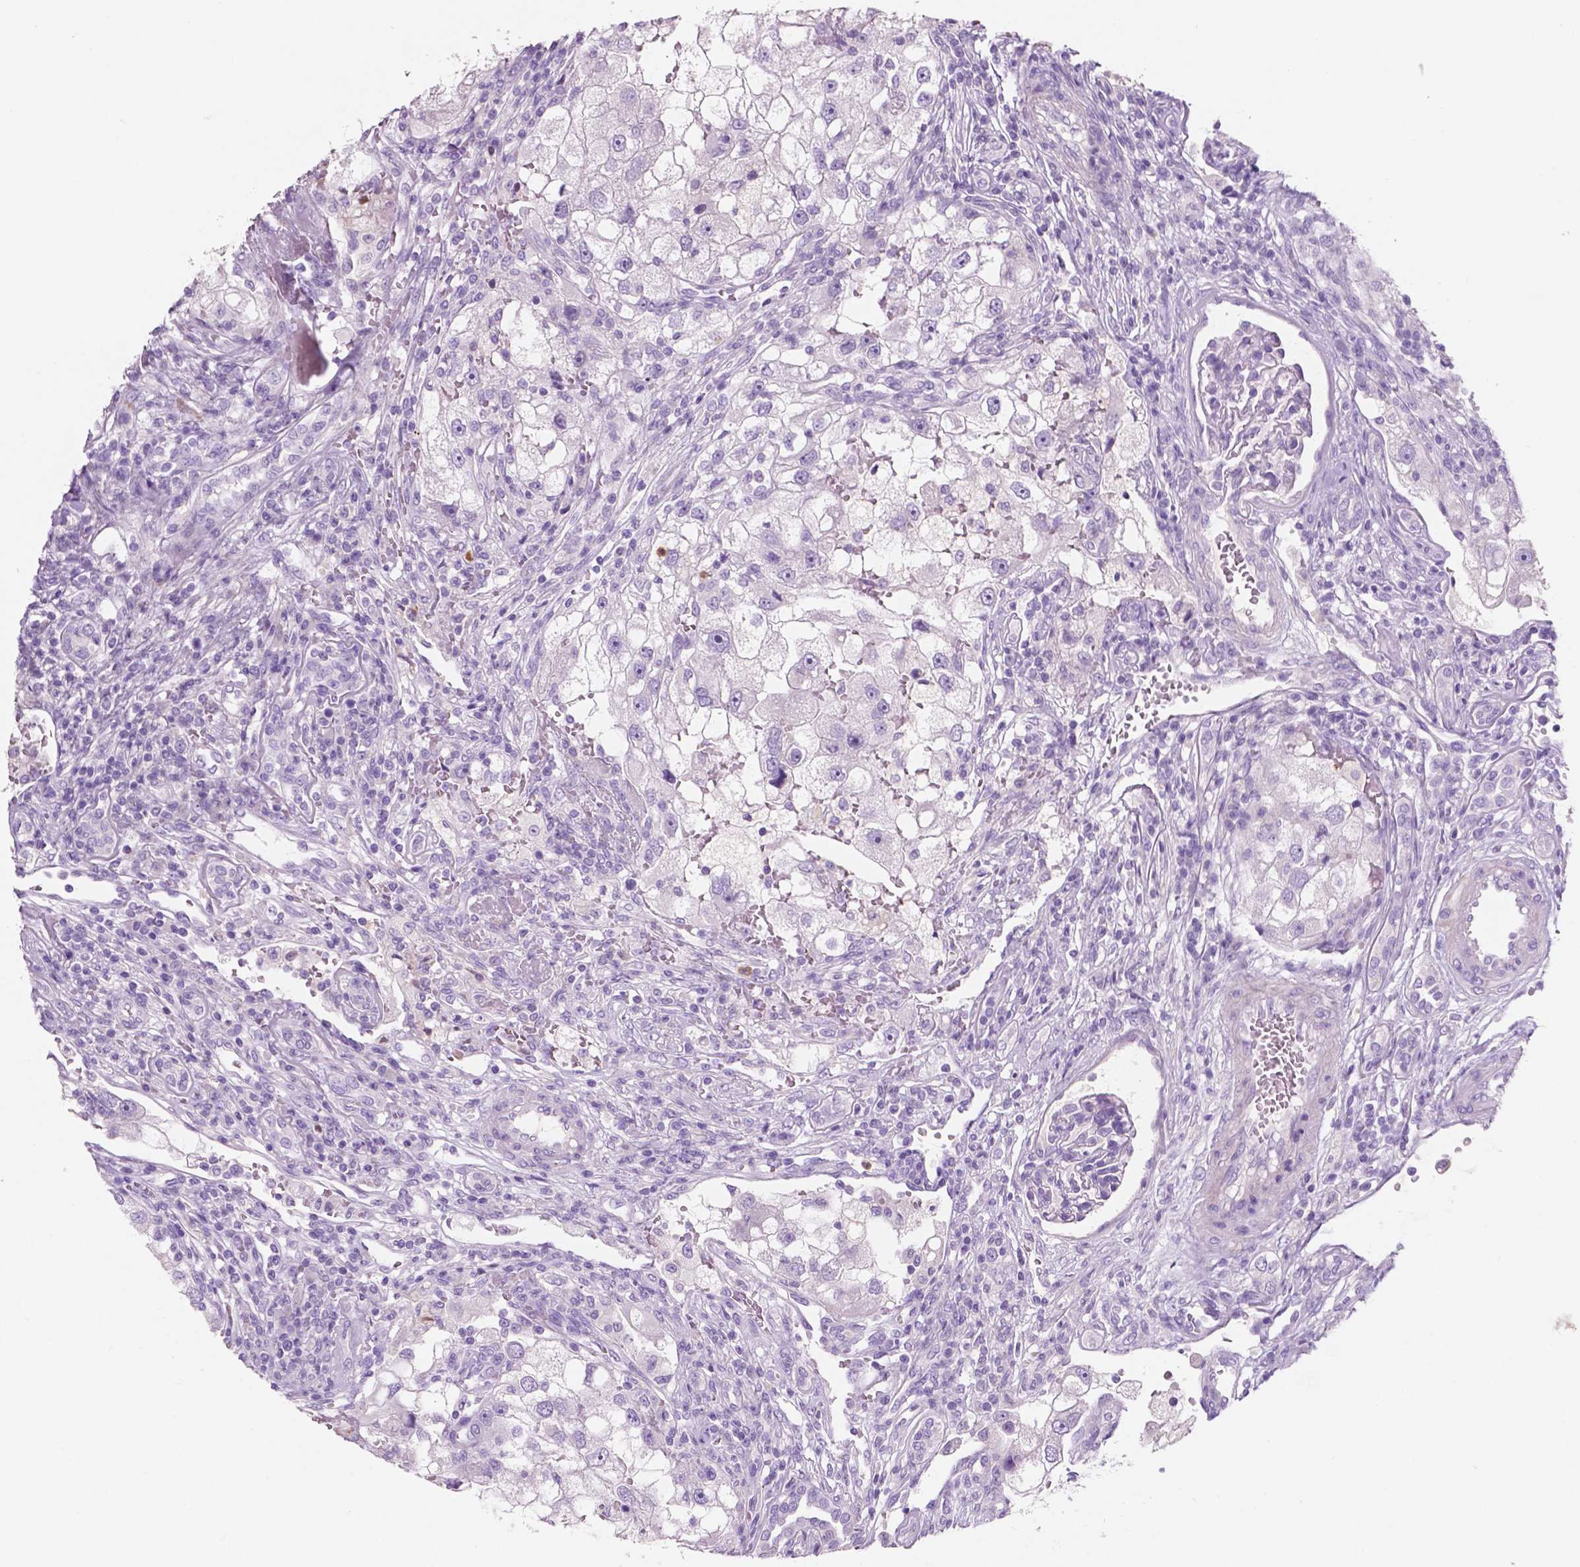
{"staining": {"intensity": "negative", "quantity": "none", "location": "none"}, "tissue": "renal cancer", "cell_type": "Tumor cells", "image_type": "cancer", "snomed": [{"axis": "morphology", "description": "Adenocarcinoma, NOS"}, {"axis": "topography", "description": "Kidney"}], "caption": "The photomicrograph reveals no staining of tumor cells in renal adenocarcinoma.", "gene": "CUZD1", "patient": {"sex": "male", "age": 63}}